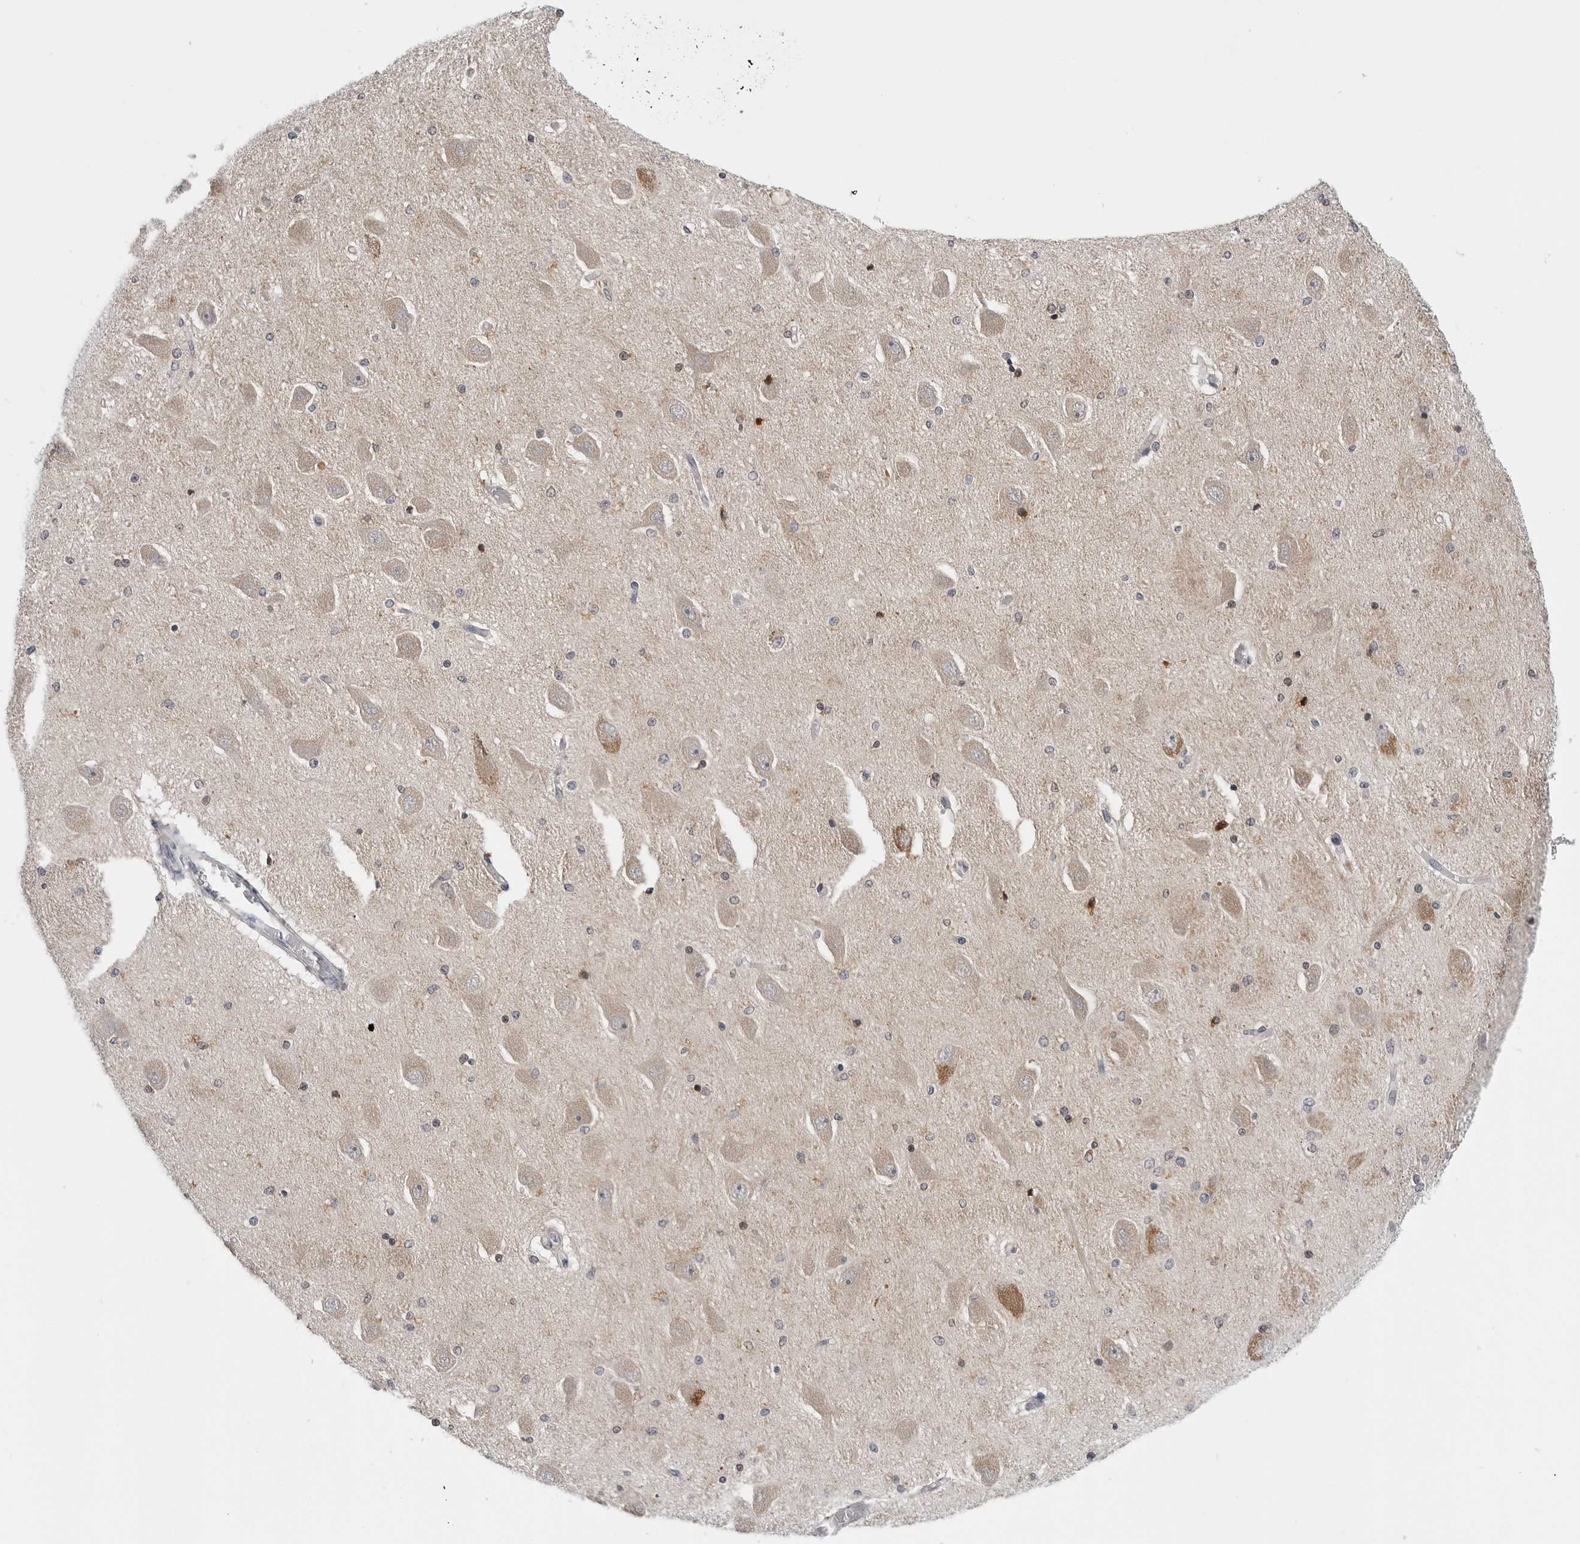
{"staining": {"intensity": "moderate", "quantity": "<25%", "location": "nuclear"}, "tissue": "hippocampus", "cell_type": "Glial cells", "image_type": "normal", "snomed": [{"axis": "morphology", "description": "Normal tissue, NOS"}, {"axis": "topography", "description": "Hippocampus"}], "caption": "Moderate nuclear protein expression is identified in approximately <25% of glial cells in hippocampus.", "gene": "CDK20", "patient": {"sex": "female", "age": 54}}